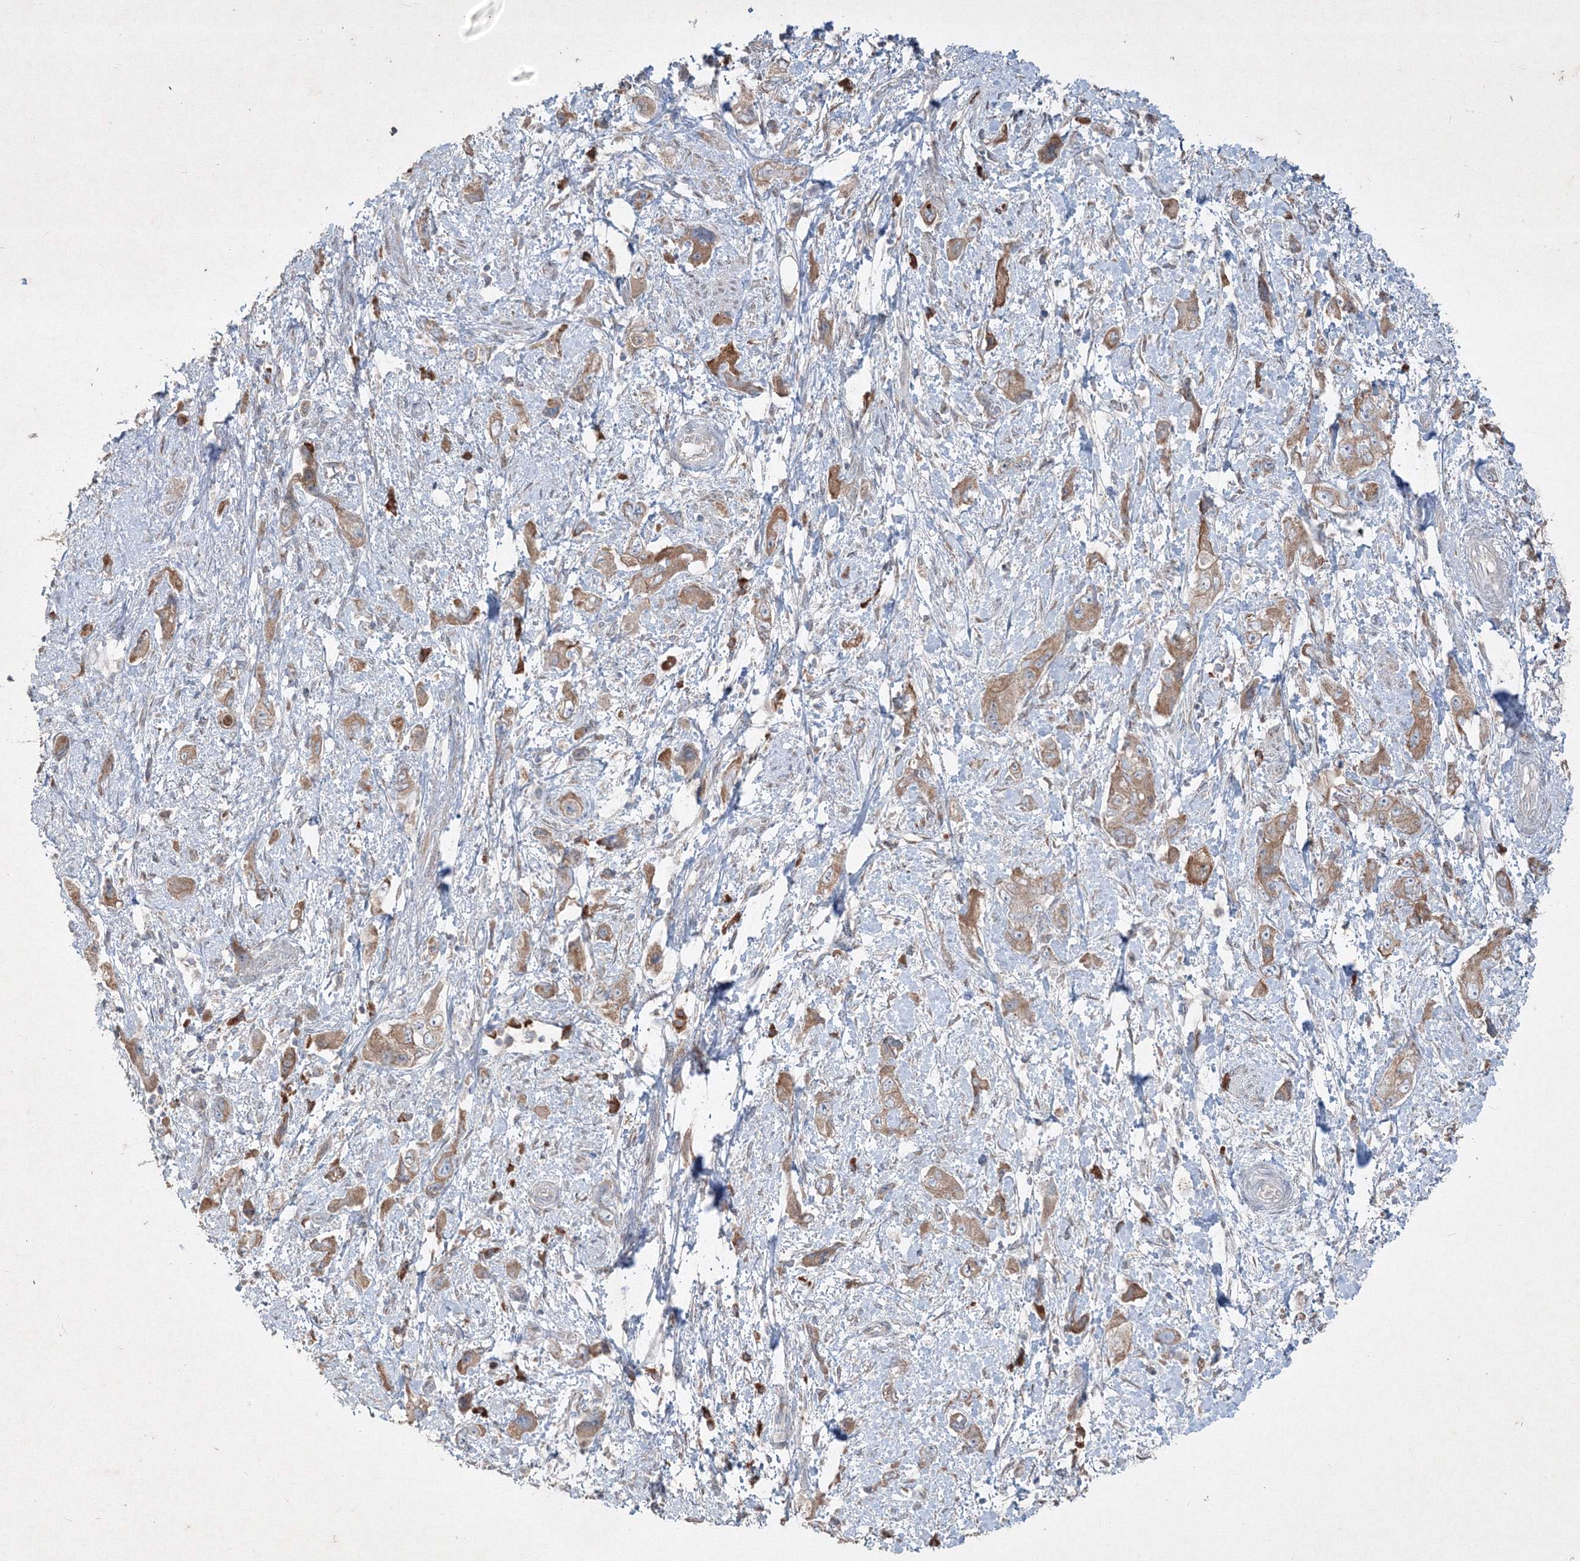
{"staining": {"intensity": "moderate", "quantity": ">75%", "location": "cytoplasmic/membranous"}, "tissue": "pancreatic cancer", "cell_type": "Tumor cells", "image_type": "cancer", "snomed": [{"axis": "morphology", "description": "Adenocarcinoma, NOS"}, {"axis": "topography", "description": "Pancreas"}], "caption": "Brown immunohistochemical staining in pancreatic cancer (adenocarcinoma) displays moderate cytoplasmic/membranous expression in approximately >75% of tumor cells.", "gene": "IFNAR1", "patient": {"sex": "female", "age": 73}}